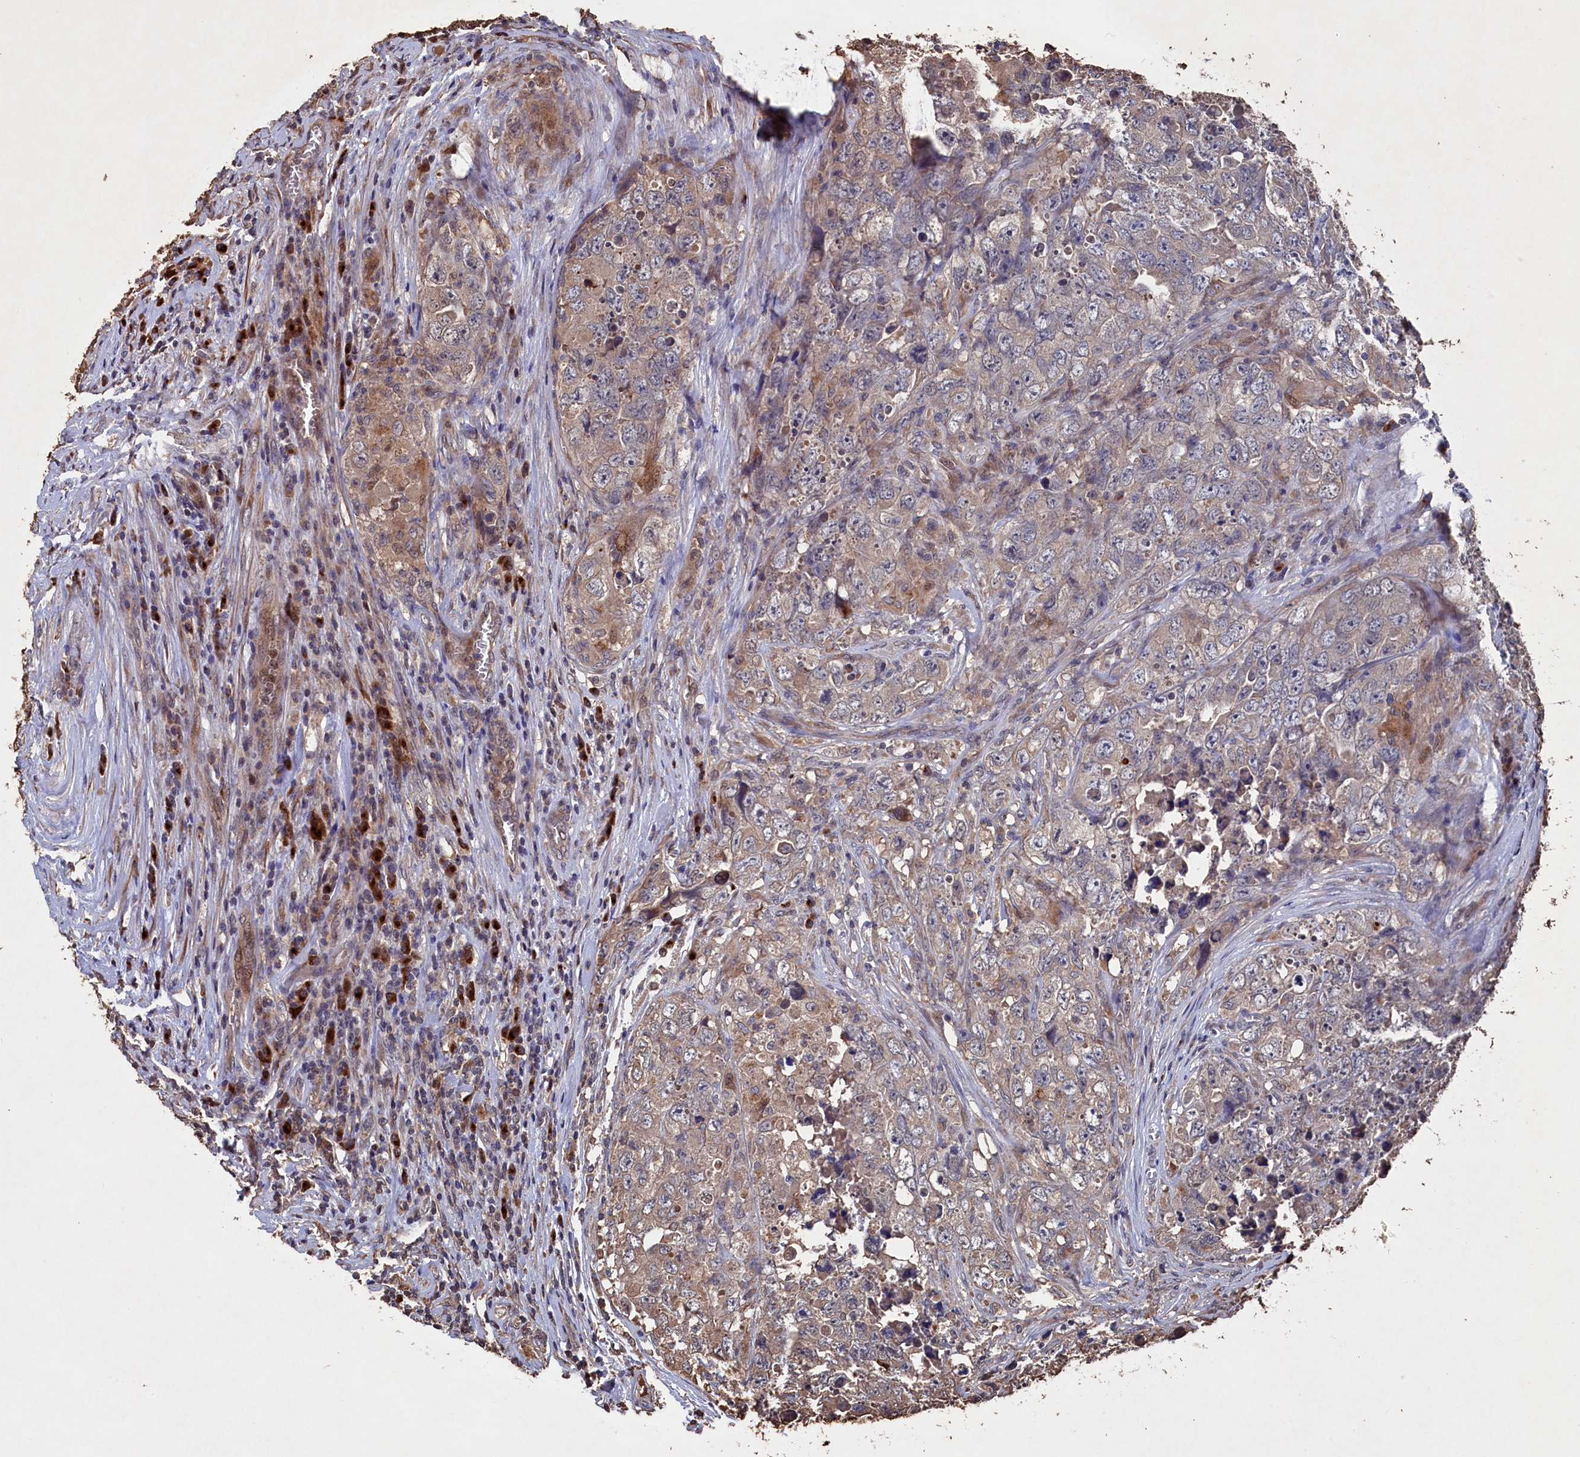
{"staining": {"intensity": "weak", "quantity": "<25%", "location": "cytoplasmic/membranous"}, "tissue": "testis cancer", "cell_type": "Tumor cells", "image_type": "cancer", "snomed": [{"axis": "morphology", "description": "Seminoma, NOS"}, {"axis": "morphology", "description": "Carcinoma, Embryonal, NOS"}, {"axis": "topography", "description": "Testis"}], "caption": "This is an immunohistochemistry (IHC) micrograph of human testis embryonal carcinoma. There is no positivity in tumor cells.", "gene": "NAA60", "patient": {"sex": "male", "age": 43}}